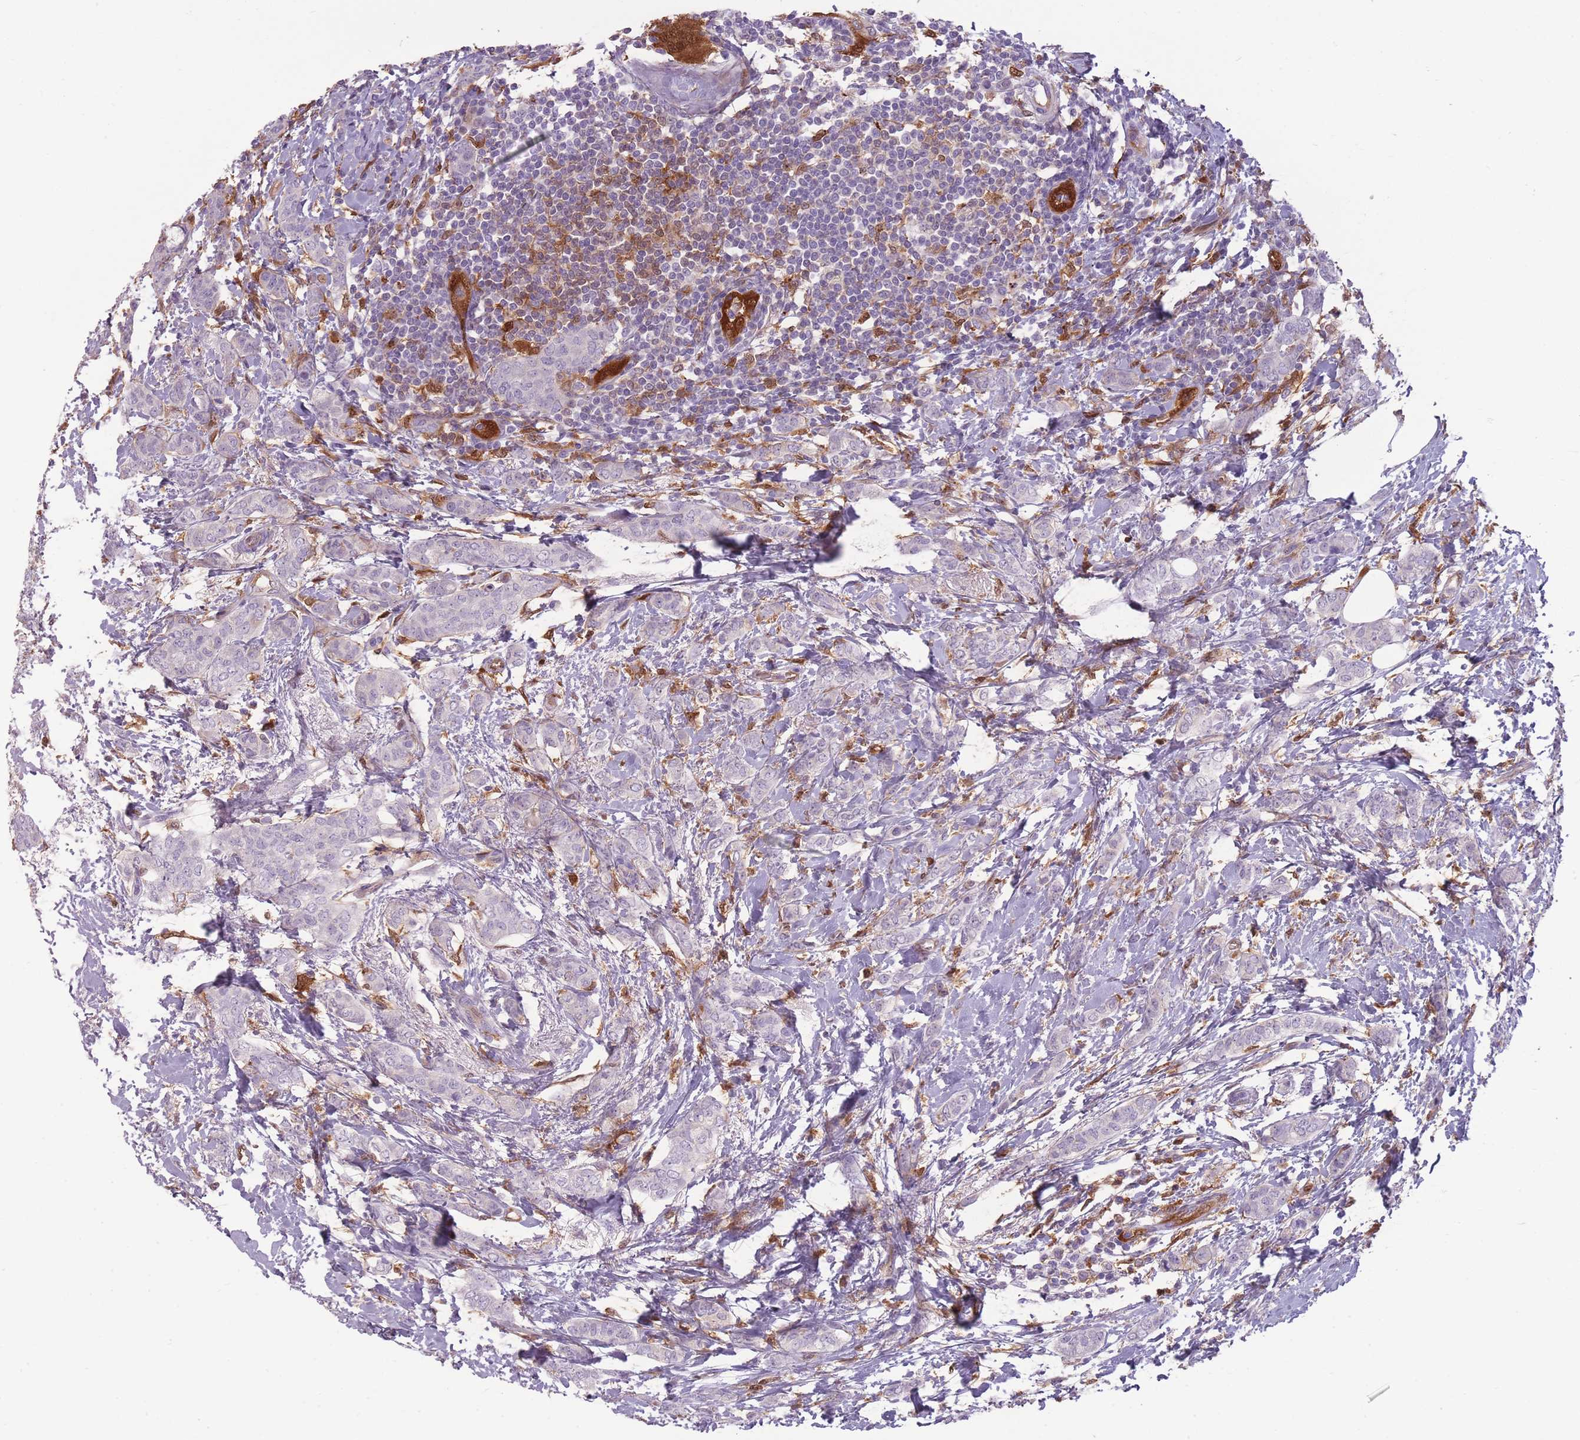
{"staining": {"intensity": "negative", "quantity": "none", "location": "none"}, "tissue": "breast cancer", "cell_type": "Tumor cells", "image_type": "cancer", "snomed": [{"axis": "morphology", "description": "Duct carcinoma"}, {"axis": "topography", "description": "Breast"}], "caption": "DAB immunohistochemical staining of breast infiltrating ductal carcinoma demonstrates no significant expression in tumor cells.", "gene": "LGALS9", "patient": {"sex": "female", "age": 72}}